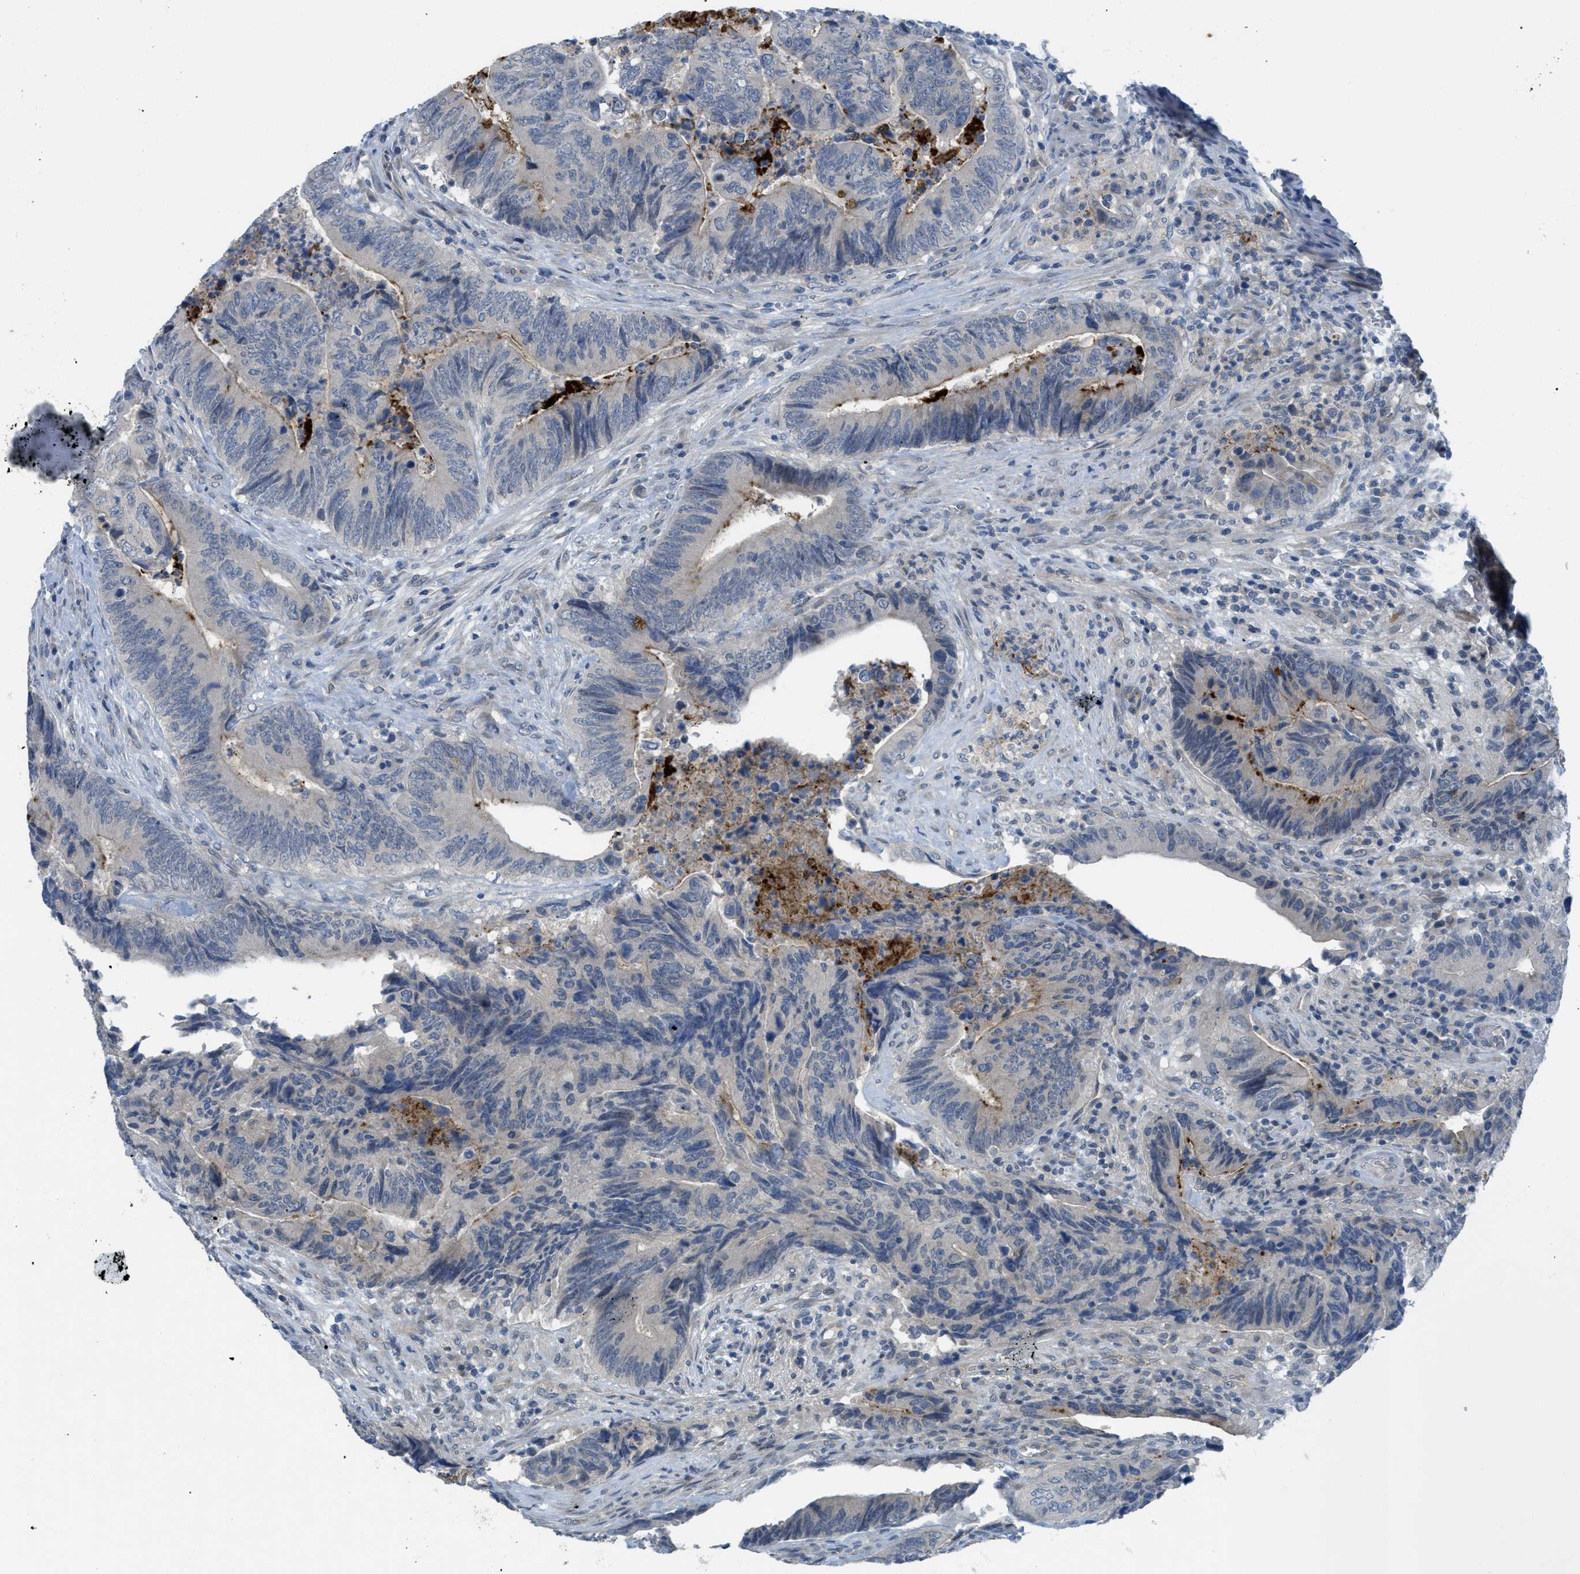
{"staining": {"intensity": "negative", "quantity": "none", "location": "none"}, "tissue": "colorectal cancer", "cell_type": "Tumor cells", "image_type": "cancer", "snomed": [{"axis": "morphology", "description": "Normal tissue, NOS"}, {"axis": "morphology", "description": "Adenocarcinoma, NOS"}, {"axis": "topography", "description": "Colon"}], "caption": "Tumor cells show no significant protein positivity in colorectal cancer.", "gene": "TNFAIP1", "patient": {"sex": "male", "age": 56}}